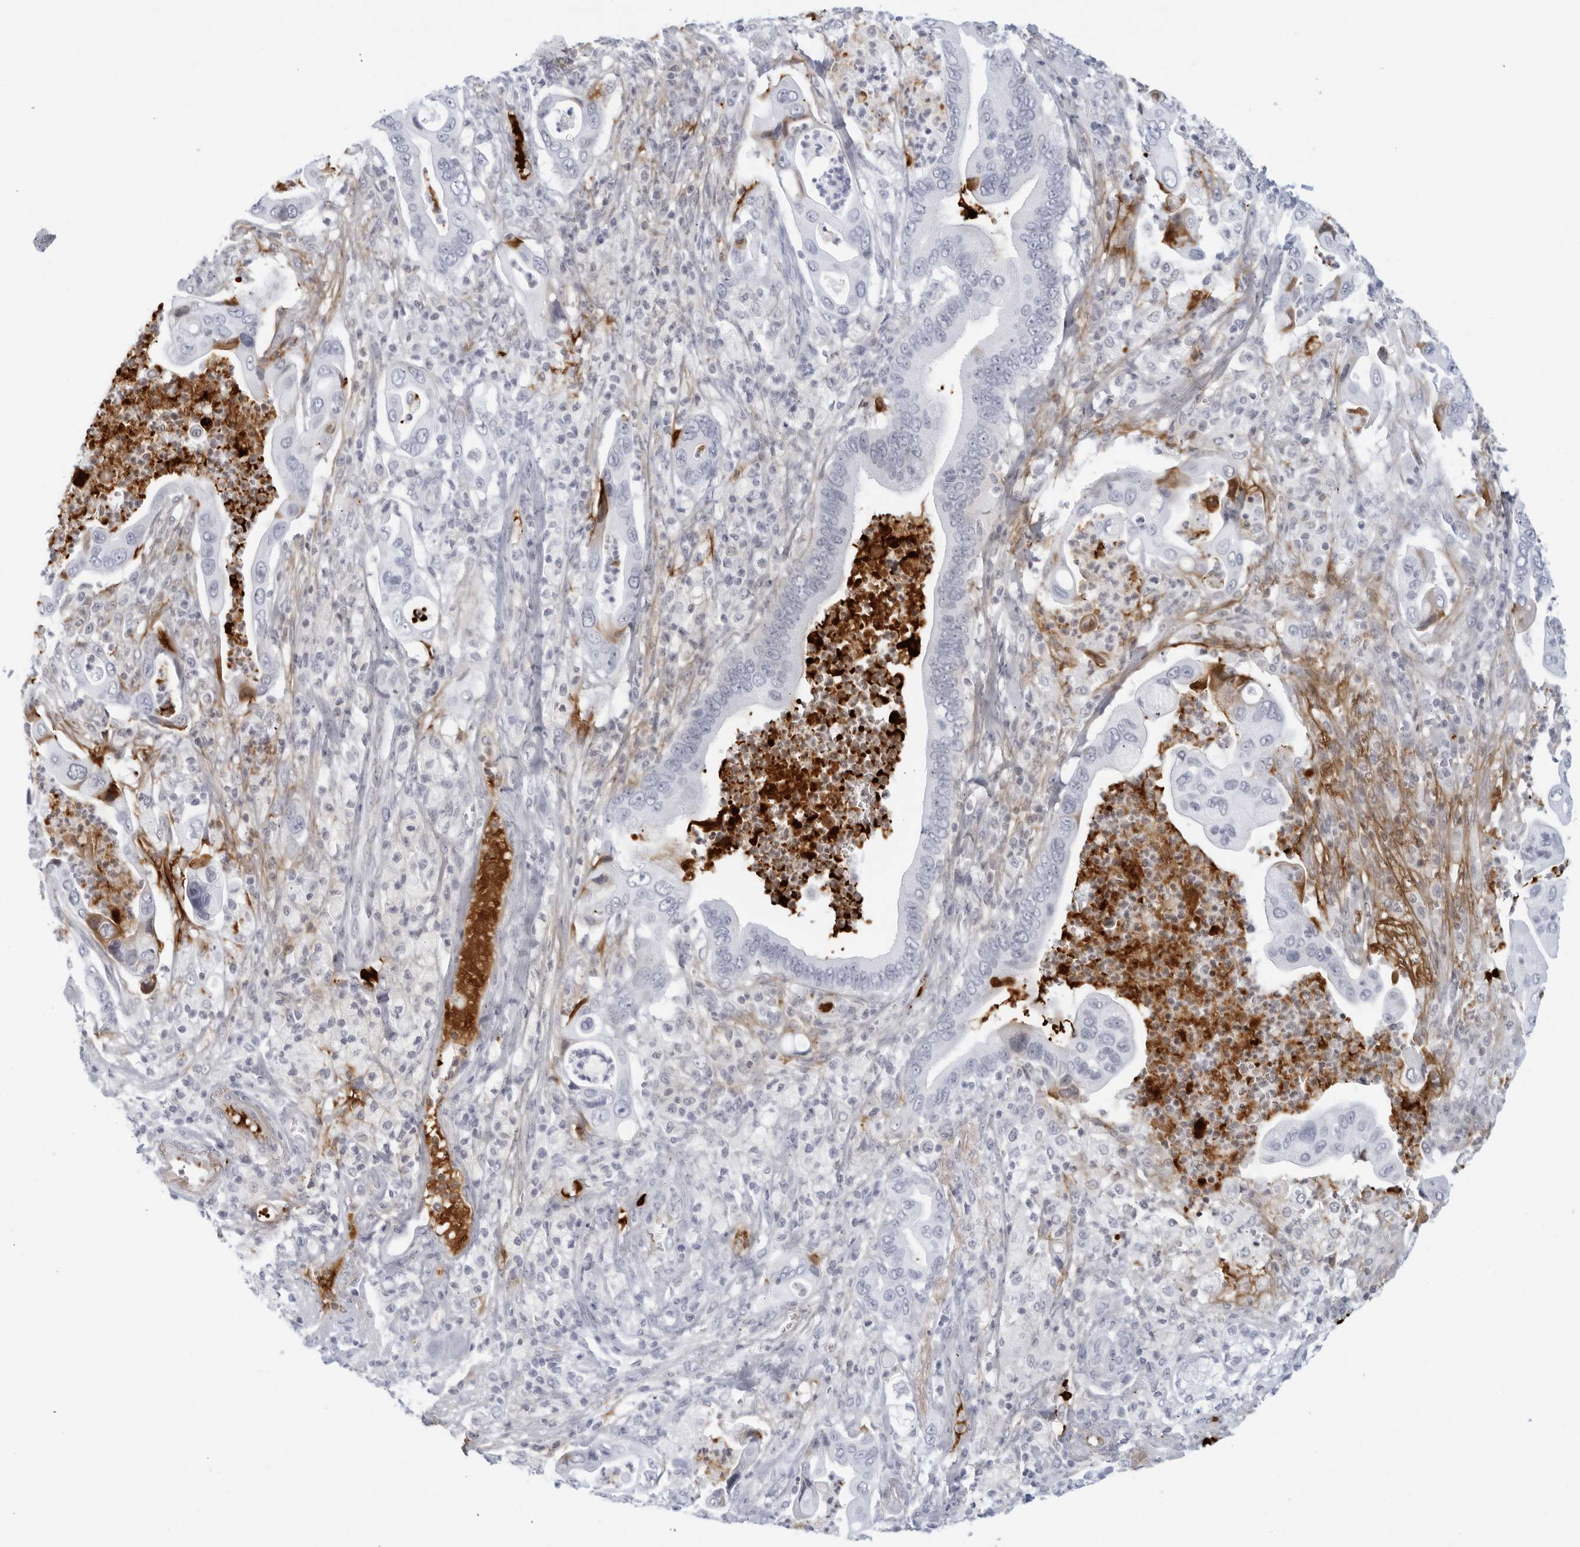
{"staining": {"intensity": "moderate", "quantity": "<25%", "location": "cytoplasmic/membranous"}, "tissue": "pancreatic cancer", "cell_type": "Tumor cells", "image_type": "cancer", "snomed": [{"axis": "morphology", "description": "Adenocarcinoma, NOS"}, {"axis": "topography", "description": "Pancreas"}], "caption": "Adenocarcinoma (pancreatic) stained with DAB IHC displays low levels of moderate cytoplasmic/membranous positivity in about <25% of tumor cells.", "gene": "FGG", "patient": {"sex": "male", "age": 78}}